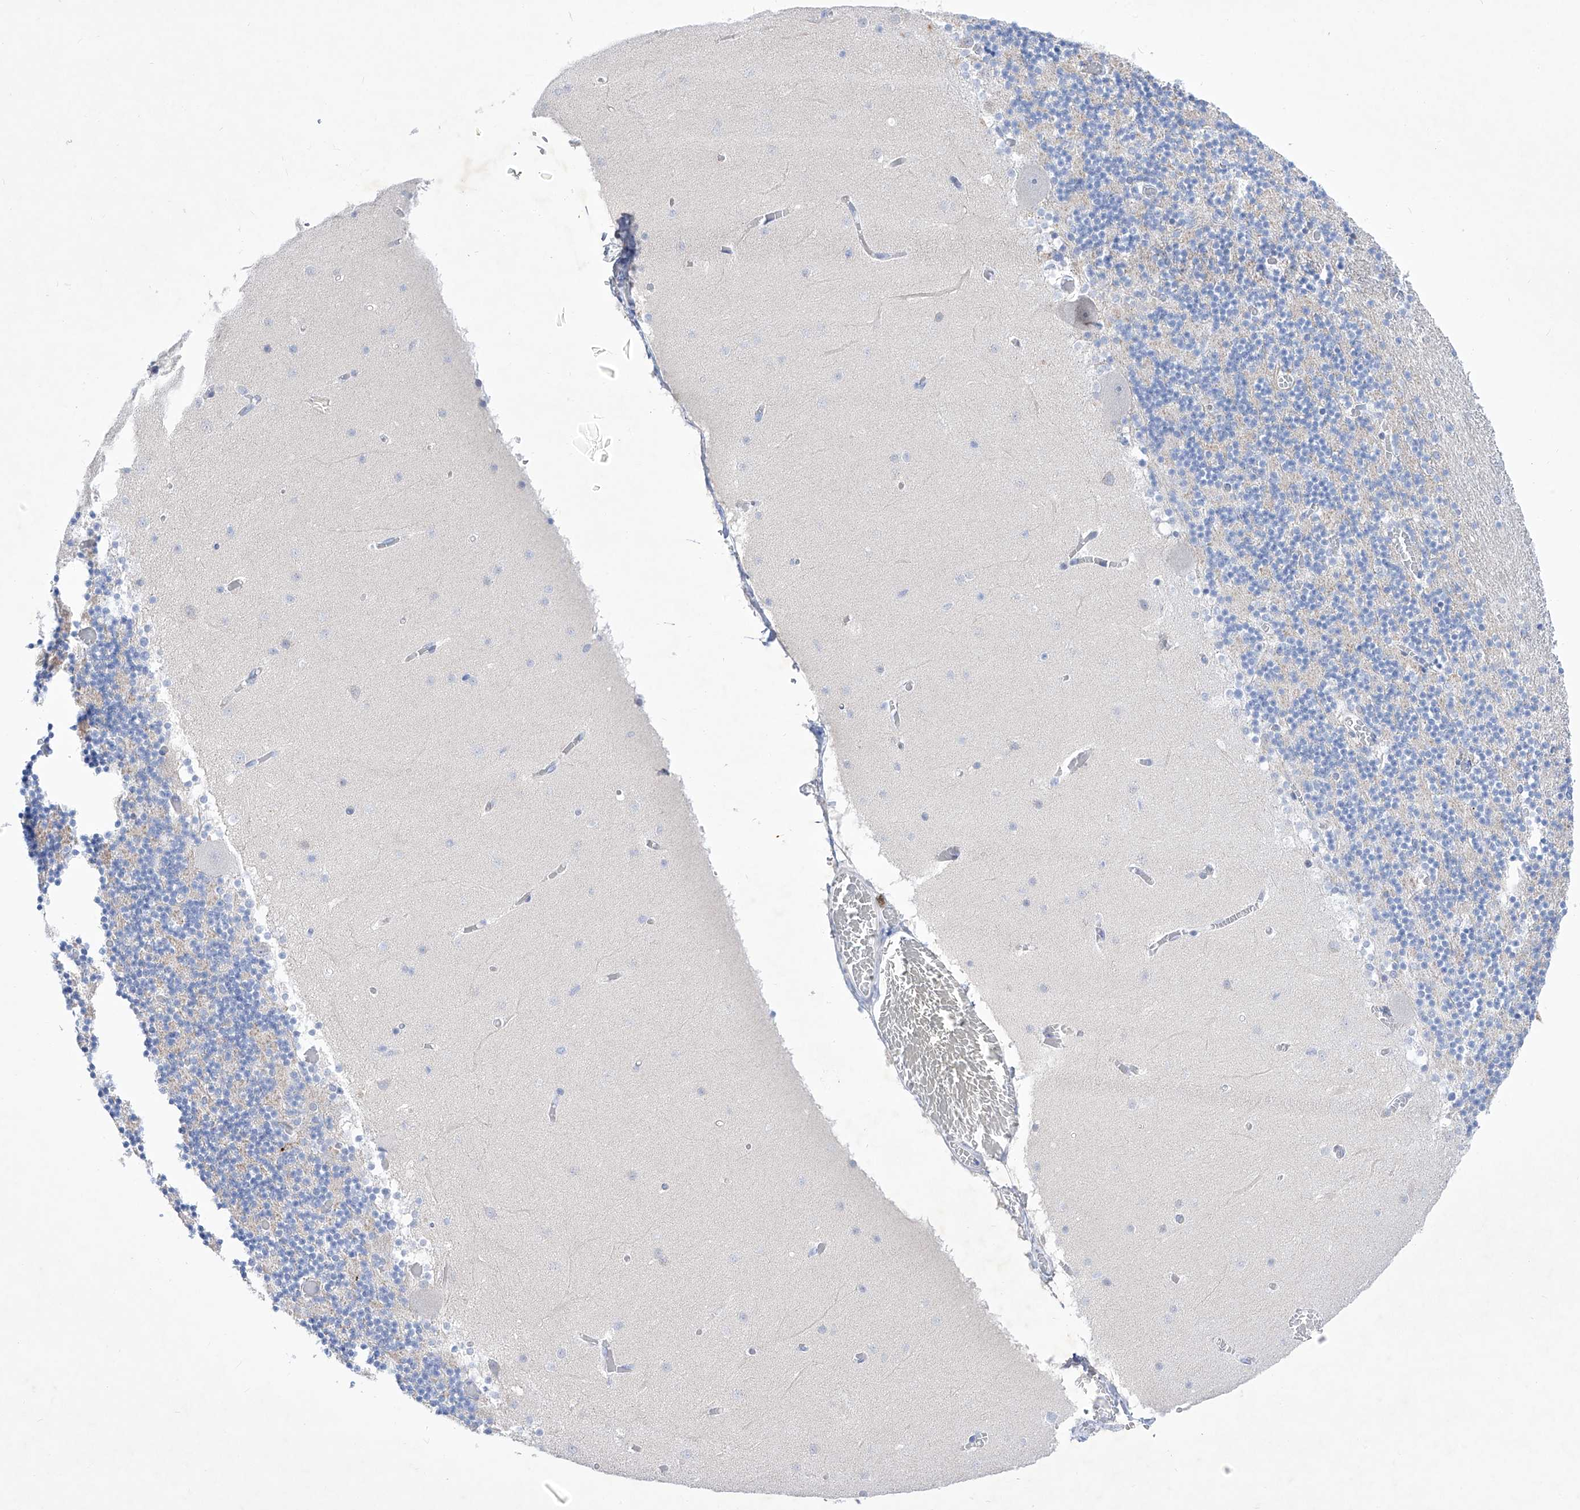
{"staining": {"intensity": "negative", "quantity": "none", "location": "none"}, "tissue": "cerebellum", "cell_type": "Cells in granular layer", "image_type": "normal", "snomed": [{"axis": "morphology", "description": "Normal tissue, NOS"}, {"axis": "topography", "description": "Cerebellum"}], "caption": "This is a micrograph of IHC staining of benign cerebellum, which shows no positivity in cells in granular layer.", "gene": "C1orf87", "patient": {"sex": "female", "age": 28}}